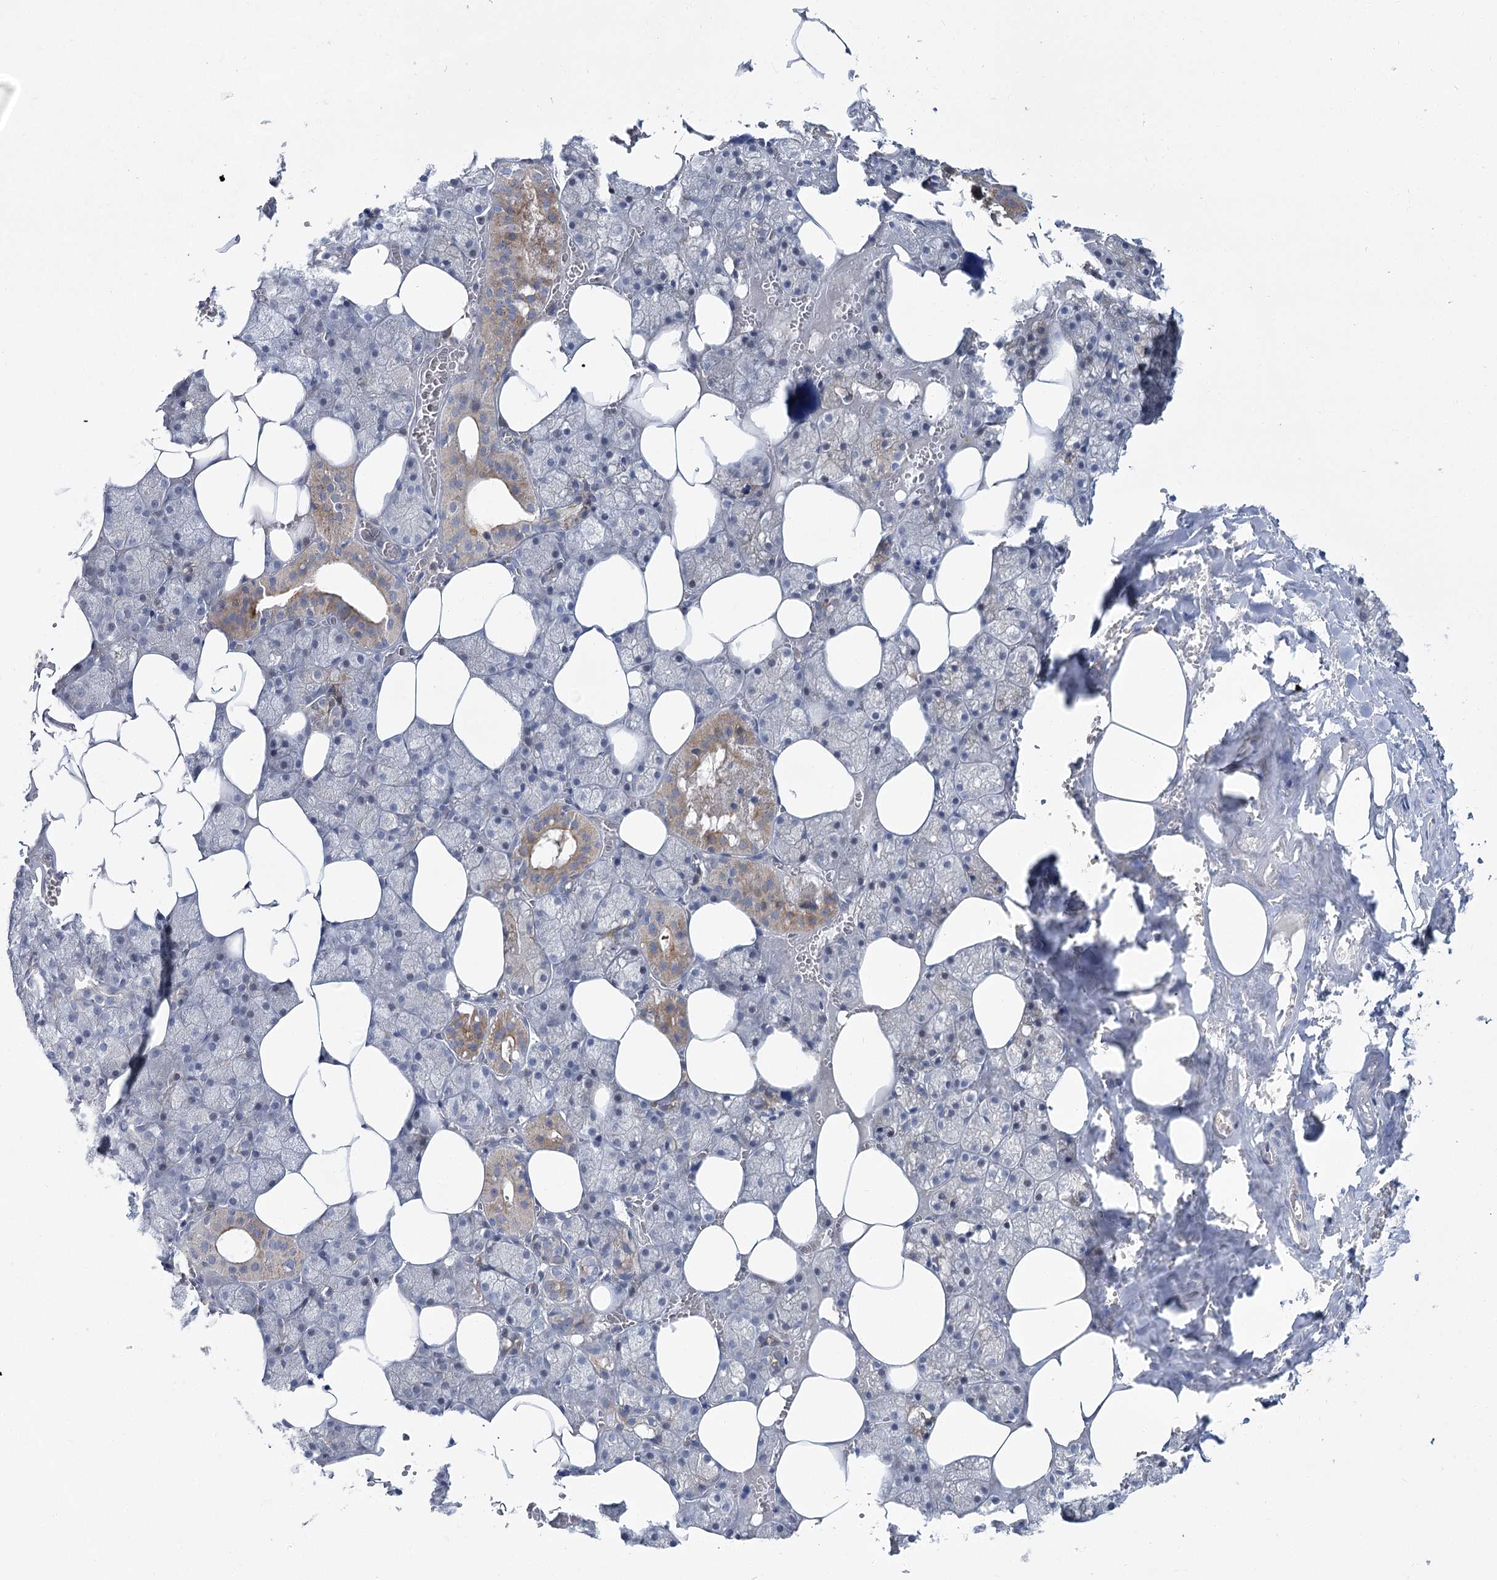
{"staining": {"intensity": "strong", "quantity": "<25%", "location": "cytoplasmic/membranous"}, "tissue": "salivary gland", "cell_type": "Glandular cells", "image_type": "normal", "snomed": [{"axis": "morphology", "description": "Normal tissue, NOS"}, {"axis": "topography", "description": "Salivary gland"}], "caption": "This is an image of IHC staining of benign salivary gland, which shows strong staining in the cytoplasmic/membranous of glandular cells.", "gene": "CPLANE1", "patient": {"sex": "male", "age": 62}}